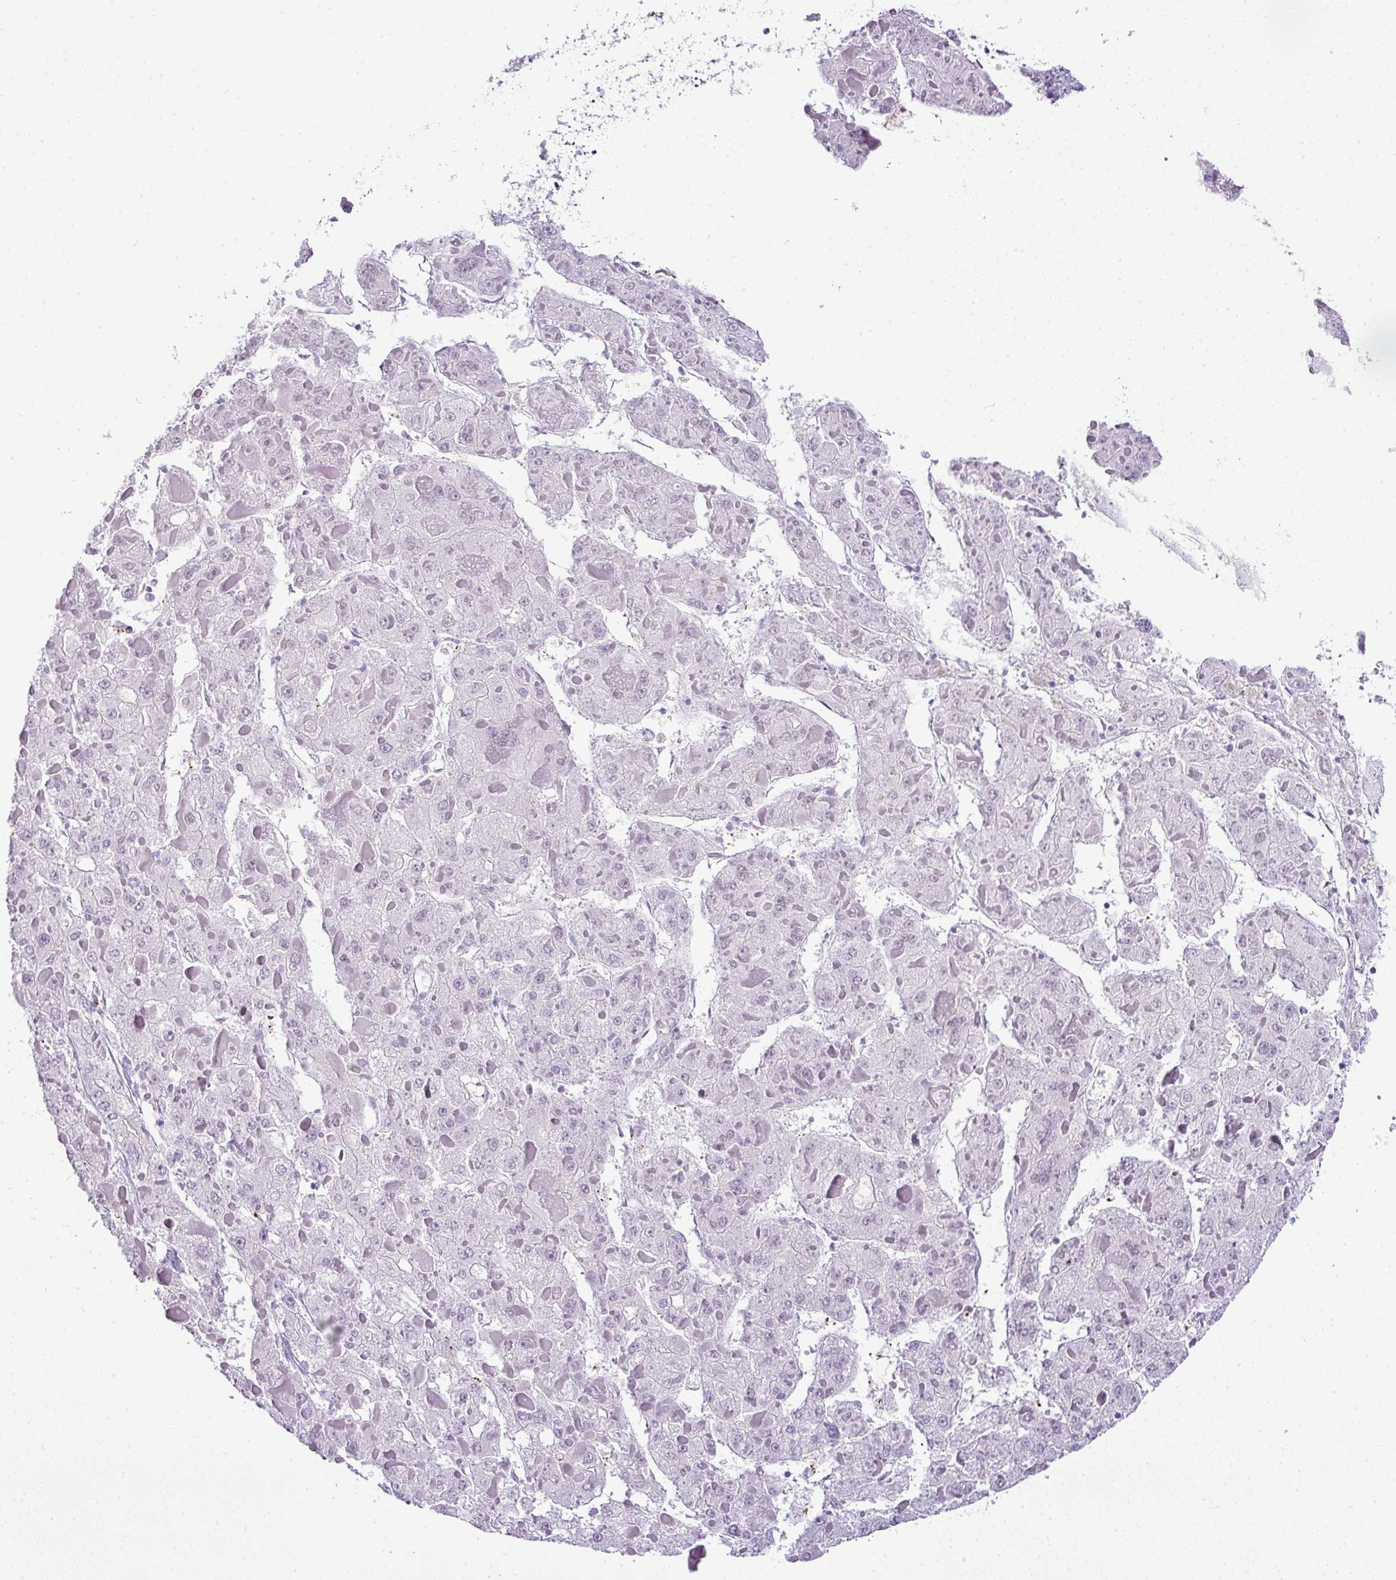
{"staining": {"intensity": "negative", "quantity": "none", "location": "none"}, "tissue": "liver cancer", "cell_type": "Tumor cells", "image_type": "cancer", "snomed": [{"axis": "morphology", "description": "Carcinoma, Hepatocellular, NOS"}, {"axis": "topography", "description": "Liver"}], "caption": "Liver hepatocellular carcinoma was stained to show a protein in brown. There is no significant staining in tumor cells.", "gene": "CMTM5", "patient": {"sex": "female", "age": 73}}